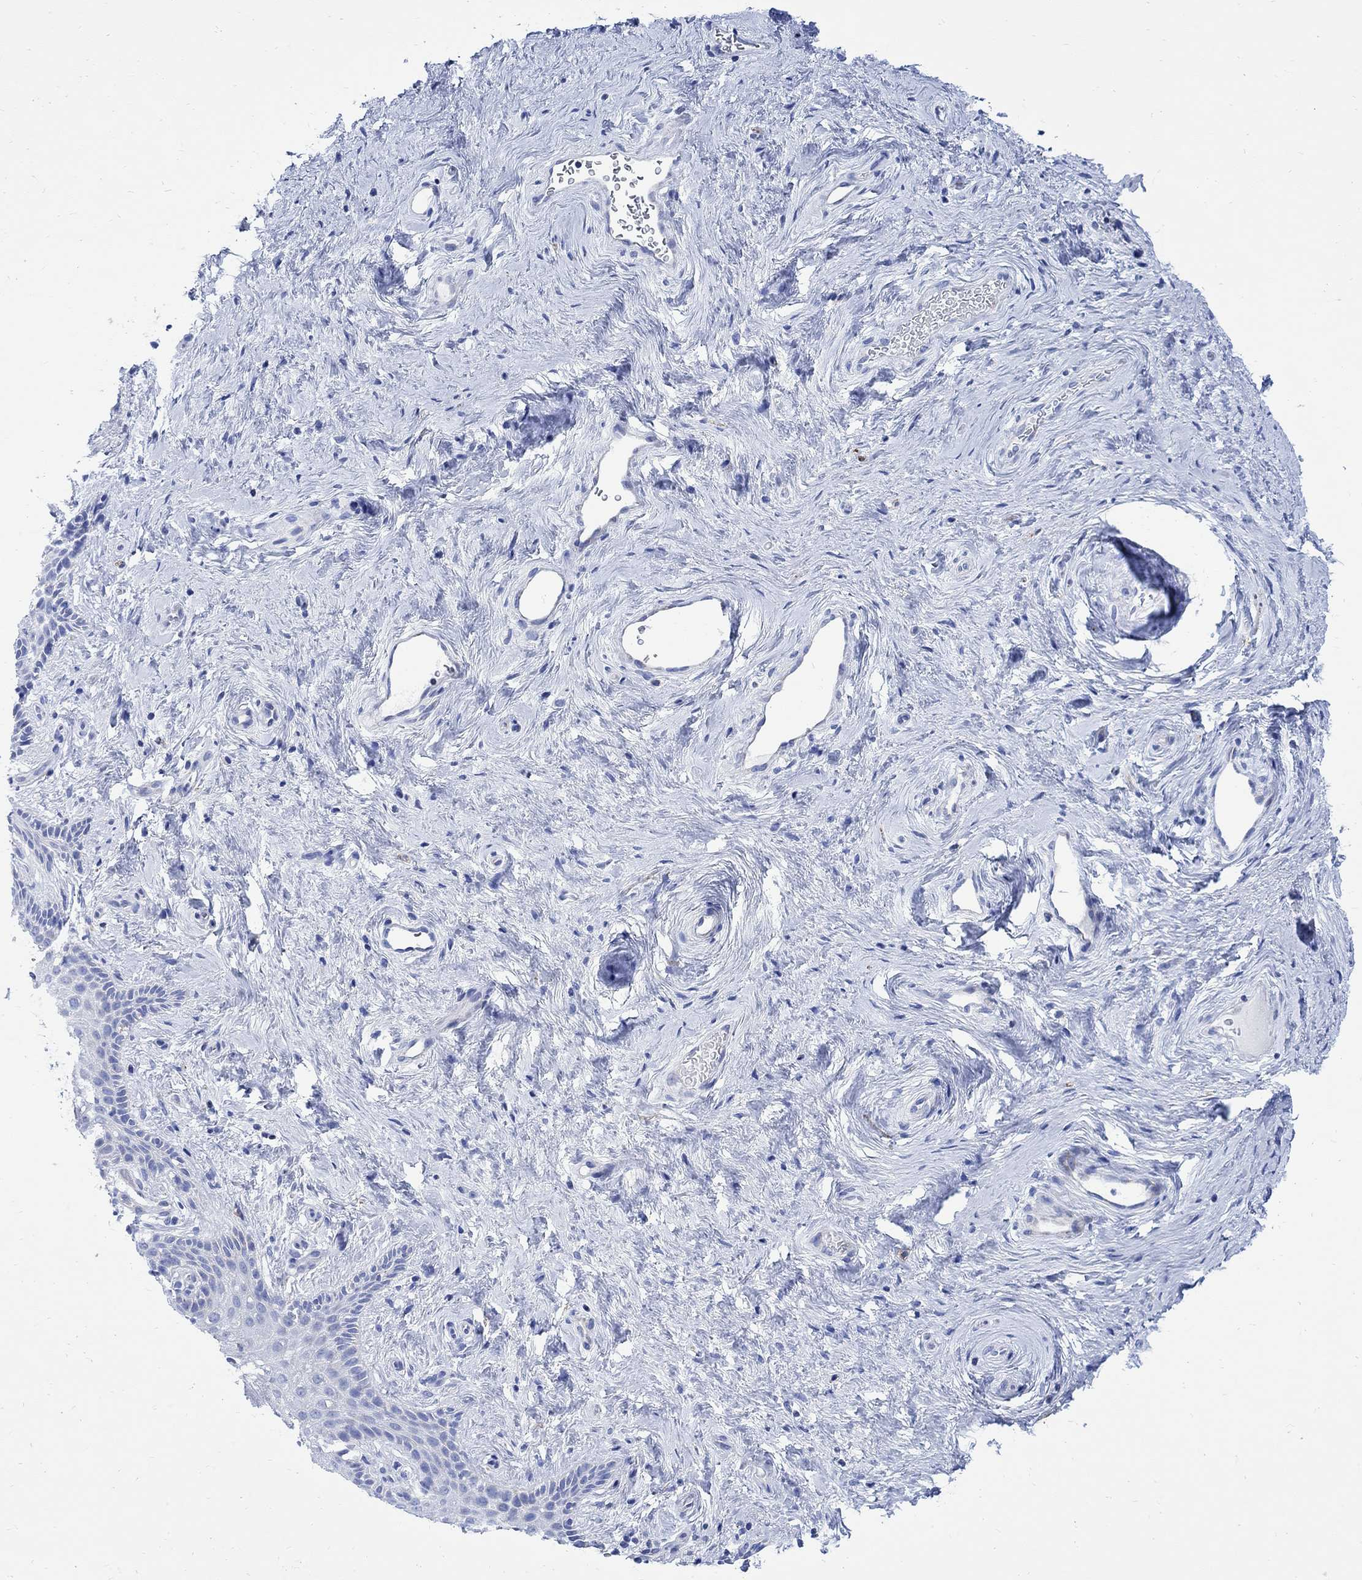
{"staining": {"intensity": "negative", "quantity": "none", "location": "none"}, "tissue": "vagina", "cell_type": "Squamous epithelial cells", "image_type": "normal", "snomed": [{"axis": "morphology", "description": "Normal tissue, NOS"}, {"axis": "topography", "description": "Vagina"}], "caption": "Vagina stained for a protein using immunohistochemistry (IHC) reveals no expression squamous epithelial cells.", "gene": "CPLX1", "patient": {"sex": "female", "age": 45}}